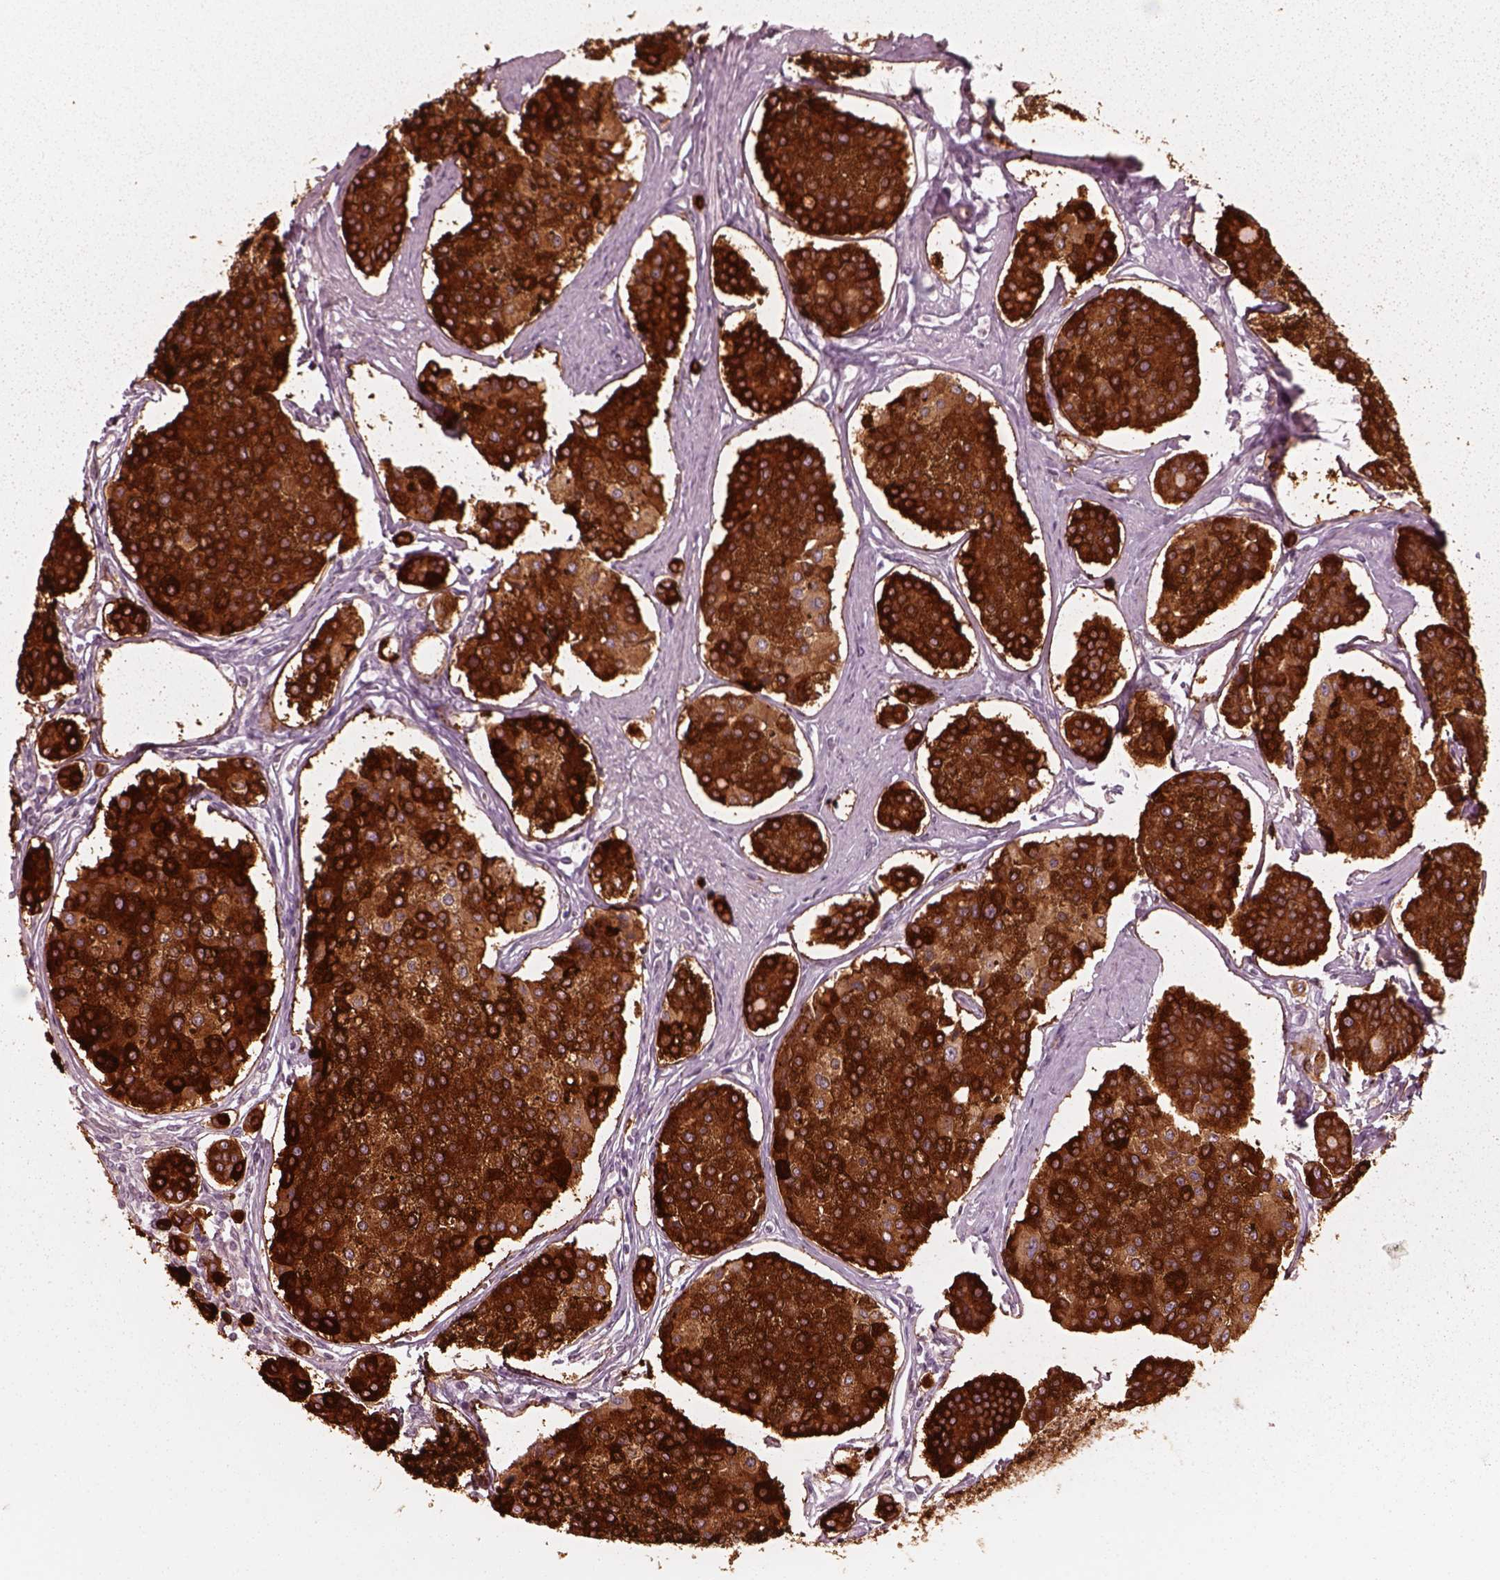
{"staining": {"intensity": "strong", "quantity": ">75%", "location": "cytoplasmic/membranous"}, "tissue": "carcinoid", "cell_type": "Tumor cells", "image_type": "cancer", "snomed": [{"axis": "morphology", "description": "Carcinoid, malignant, NOS"}, {"axis": "topography", "description": "Small intestine"}], "caption": "Immunohistochemical staining of carcinoid demonstrates high levels of strong cytoplasmic/membranous staining in about >75% of tumor cells. (Stains: DAB in brown, nuclei in blue, Microscopy: brightfield microscopy at high magnification).", "gene": "RAB3C", "patient": {"sex": "female", "age": 65}}